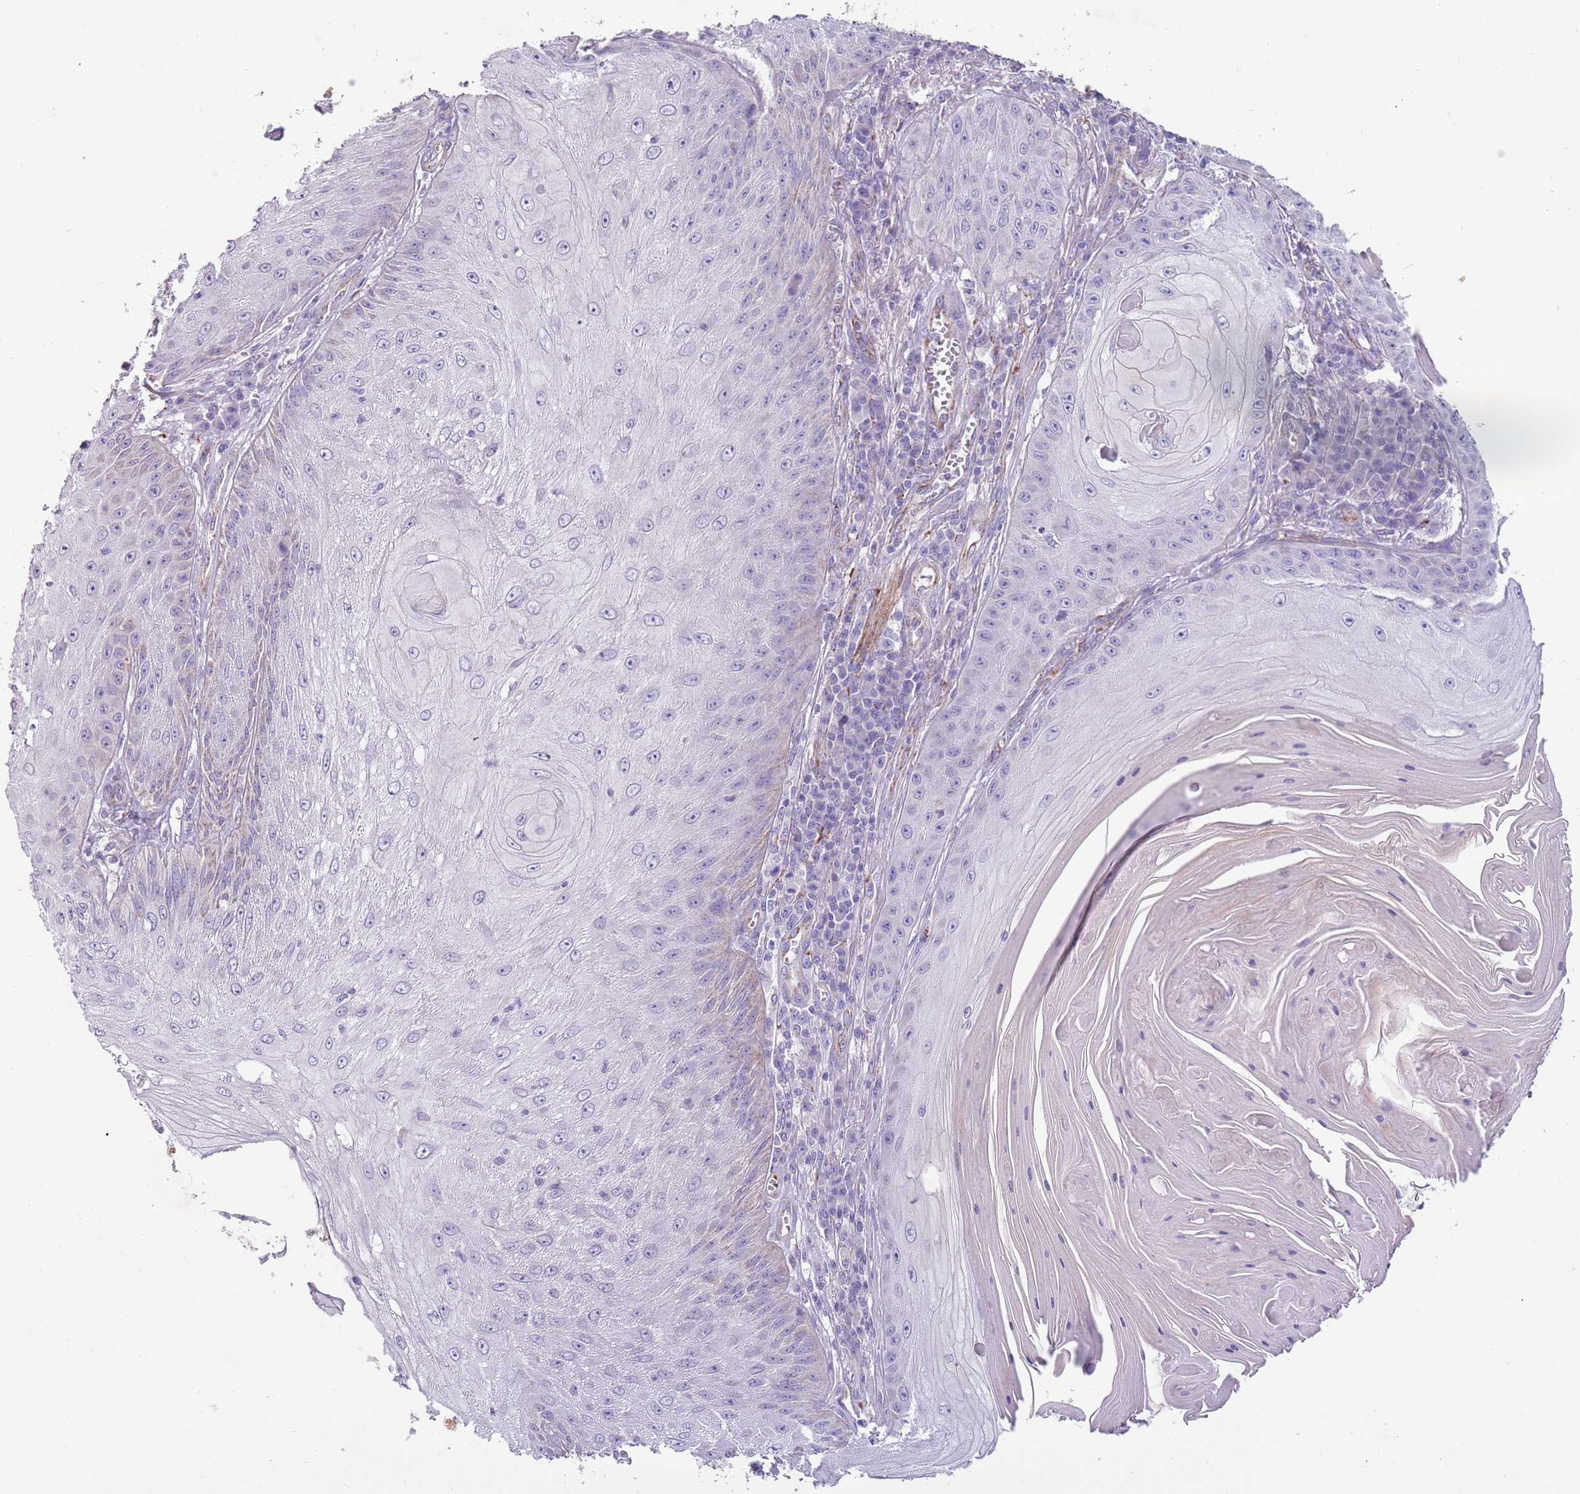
{"staining": {"intensity": "negative", "quantity": "none", "location": "none"}, "tissue": "skin cancer", "cell_type": "Tumor cells", "image_type": "cancer", "snomed": [{"axis": "morphology", "description": "Squamous cell carcinoma, NOS"}, {"axis": "topography", "description": "Skin"}], "caption": "Human squamous cell carcinoma (skin) stained for a protein using IHC displays no expression in tumor cells.", "gene": "RNF222", "patient": {"sex": "male", "age": 70}}